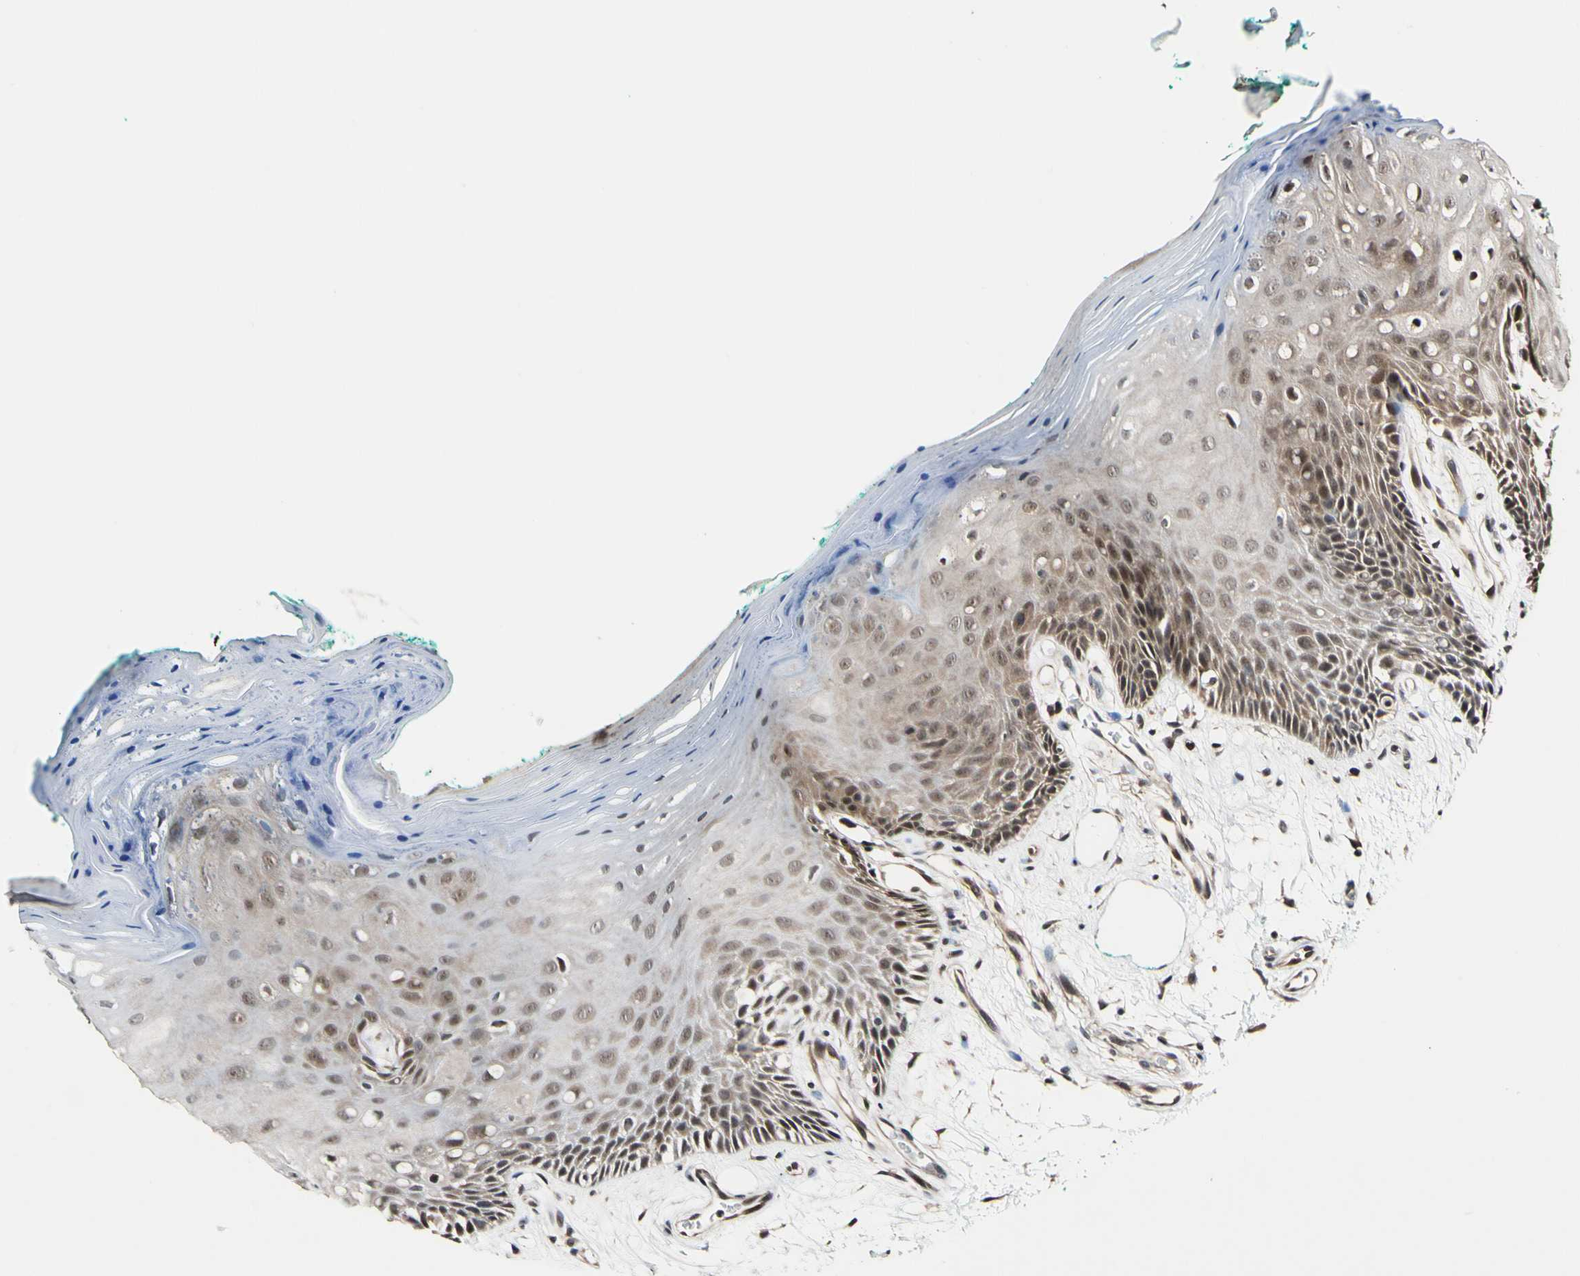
{"staining": {"intensity": "weak", "quantity": ">75%", "location": "cytoplasmic/membranous,nuclear"}, "tissue": "oral mucosa", "cell_type": "Squamous epithelial cells", "image_type": "normal", "snomed": [{"axis": "morphology", "description": "Normal tissue, NOS"}, {"axis": "topography", "description": "Skeletal muscle"}, {"axis": "topography", "description": "Oral tissue"}, {"axis": "topography", "description": "Peripheral nerve tissue"}], "caption": "Squamous epithelial cells demonstrate weak cytoplasmic/membranous,nuclear positivity in about >75% of cells in normal oral mucosa. (DAB (3,3'-diaminobenzidine) = brown stain, brightfield microscopy at high magnification).", "gene": "PSMD10", "patient": {"sex": "female", "age": 84}}